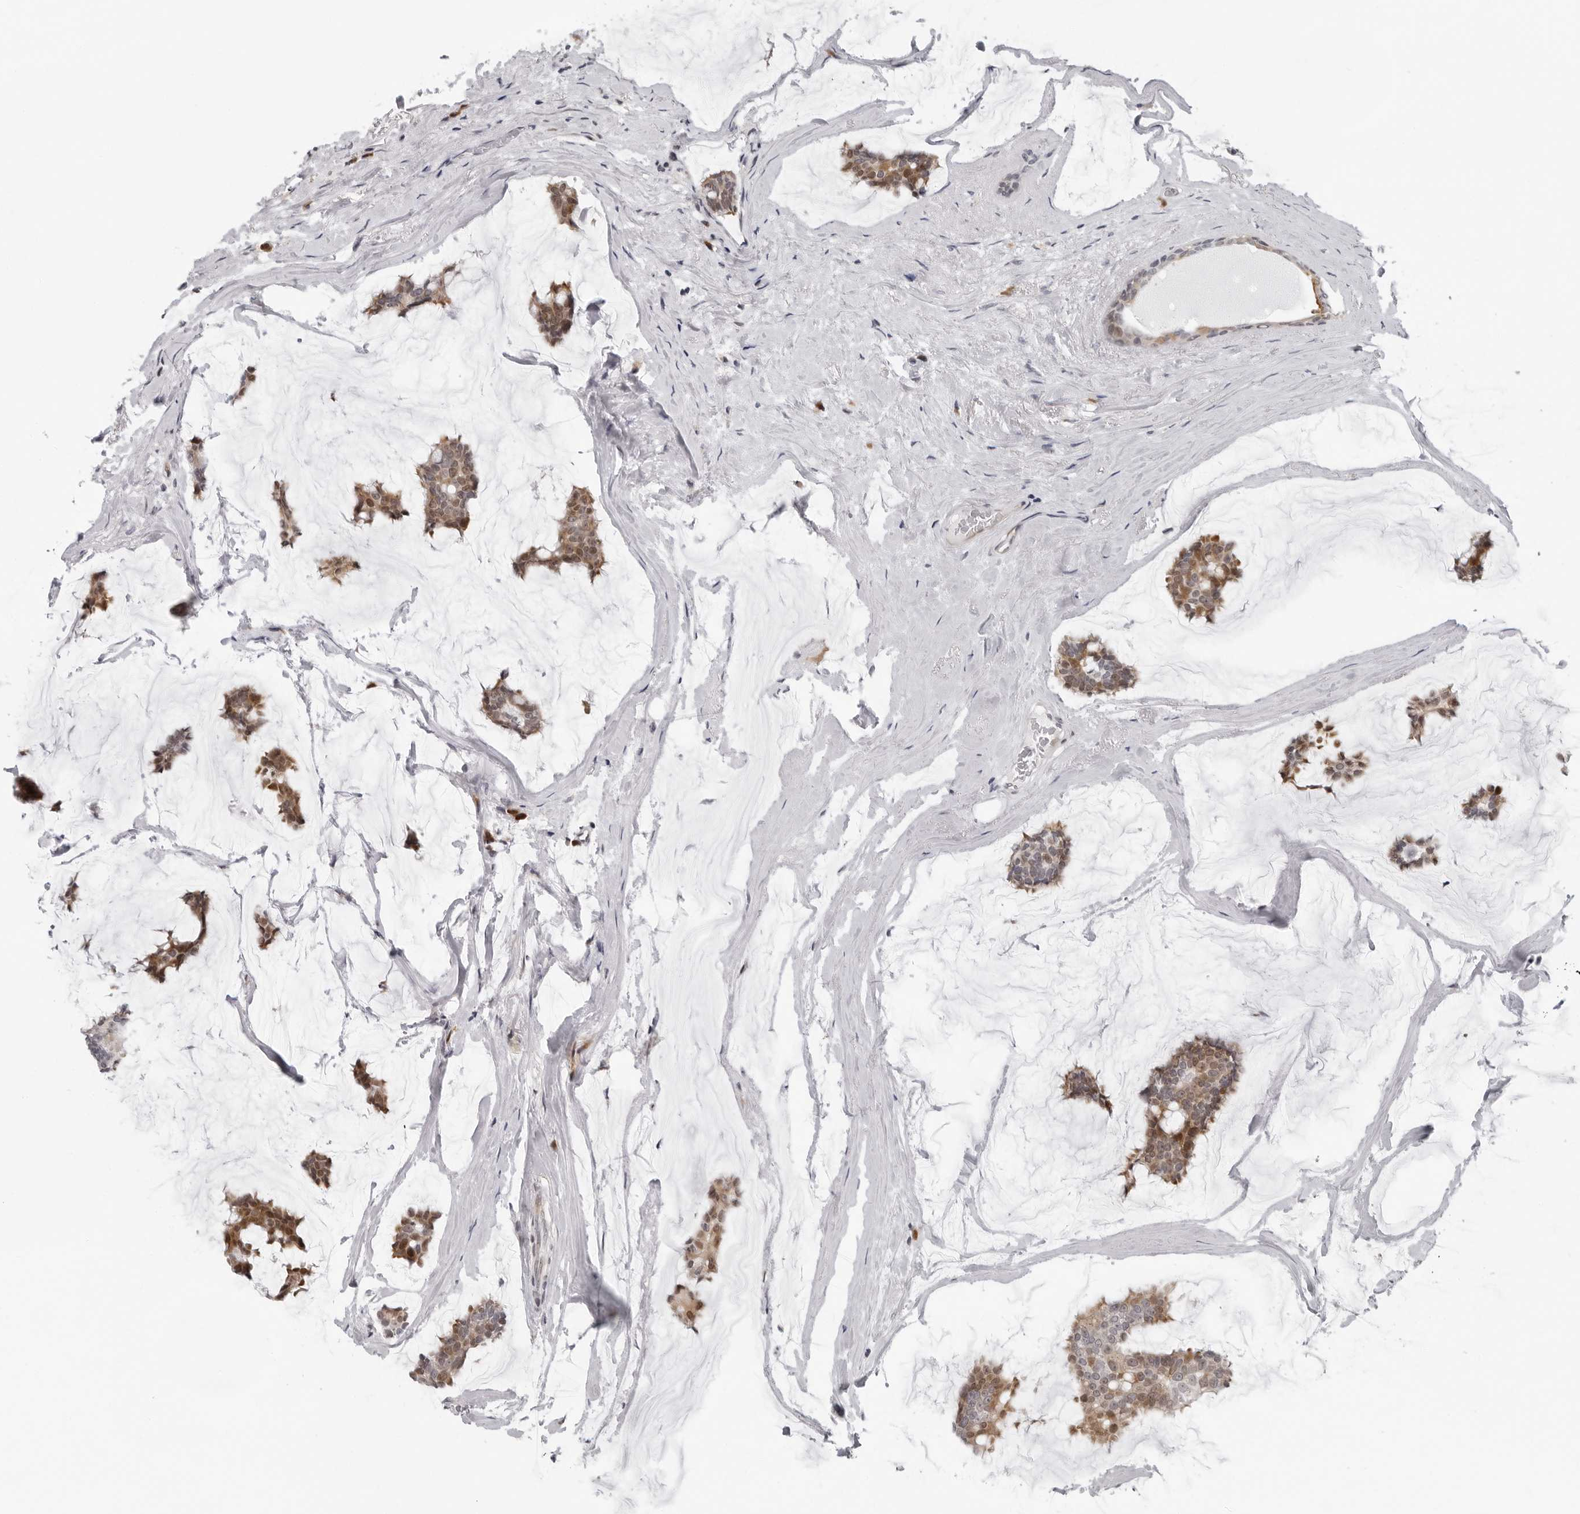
{"staining": {"intensity": "moderate", "quantity": ">75%", "location": "cytoplasmic/membranous,nuclear"}, "tissue": "breast cancer", "cell_type": "Tumor cells", "image_type": "cancer", "snomed": [{"axis": "morphology", "description": "Duct carcinoma"}, {"axis": "topography", "description": "Breast"}], "caption": "The histopathology image reveals immunohistochemical staining of breast cancer. There is moderate cytoplasmic/membranous and nuclear expression is seen in approximately >75% of tumor cells.", "gene": "PIP4K2C", "patient": {"sex": "female", "age": 93}}